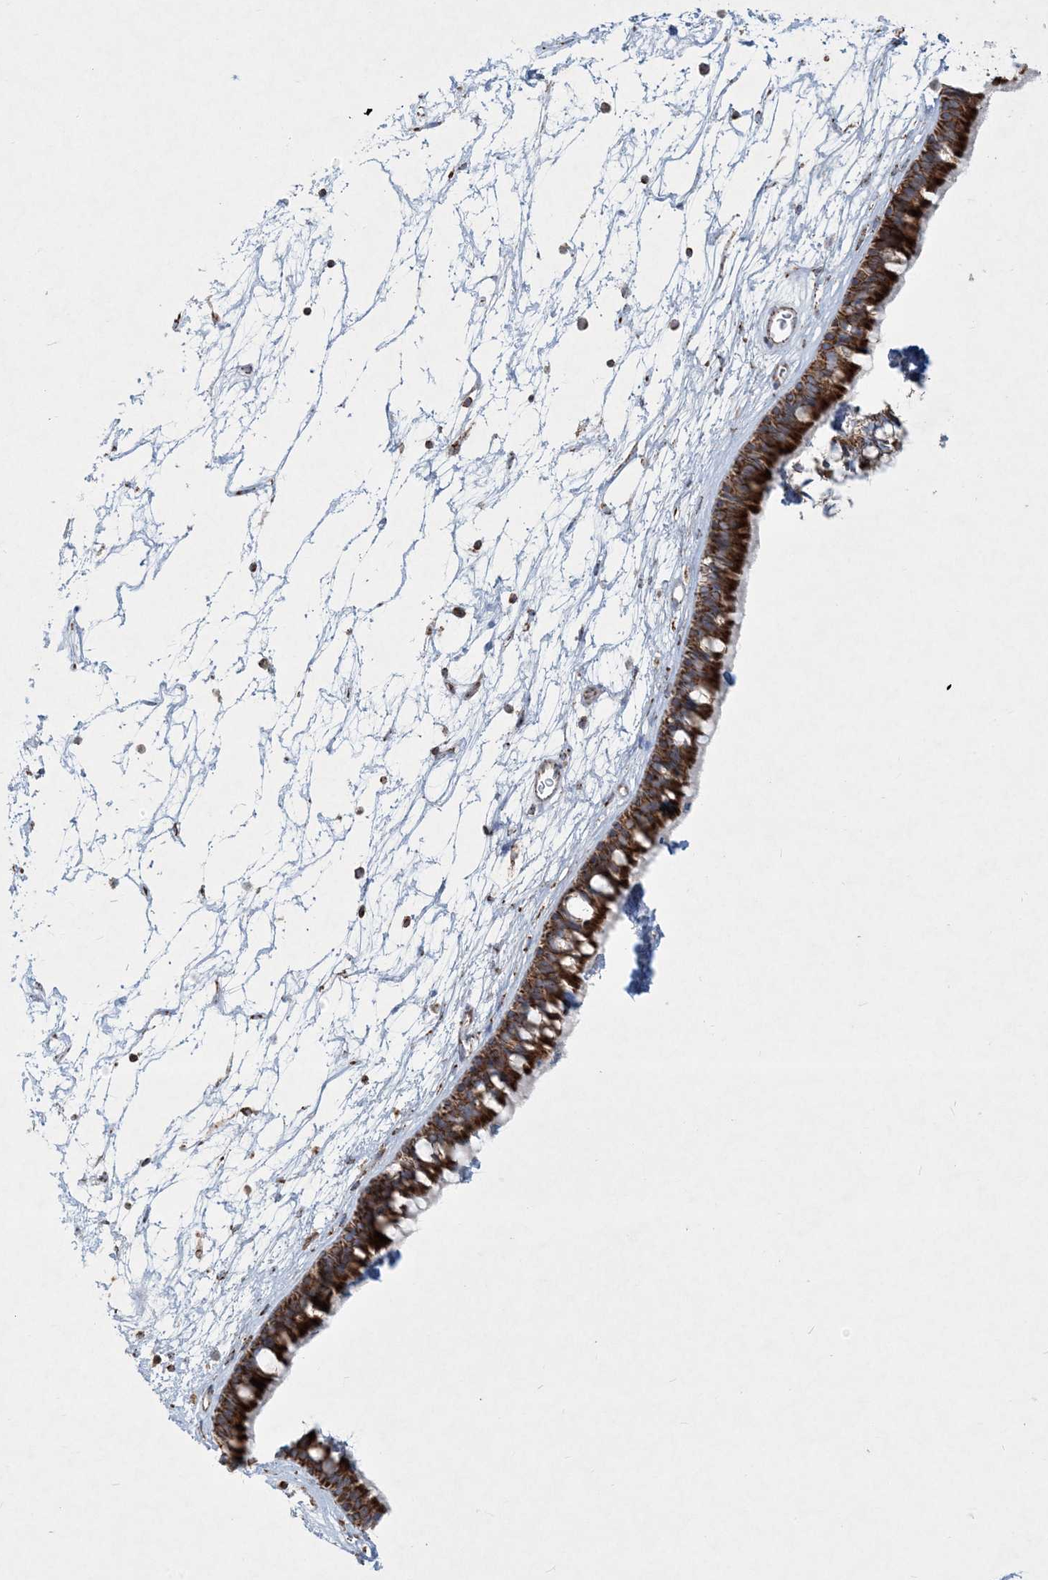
{"staining": {"intensity": "strong", "quantity": ">75%", "location": "cytoplasmic/membranous"}, "tissue": "nasopharynx", "cell_type": "Respiratory epithelial cells", "image_type": "normal", "snomed": [{"axis": "morphology", "description": "Normal tissue, NOS"}, {"axis": "topography", "description": "Nasopharynx"}], "caption": "Immunohistochemistry of benign nasopharynx reveals high levels of strong cytoplasmic/membranous positivity in about >75% of respiratory epithelial cells.", "gene": "BEND4", "patient": {"sex": "male", "age": 64}}